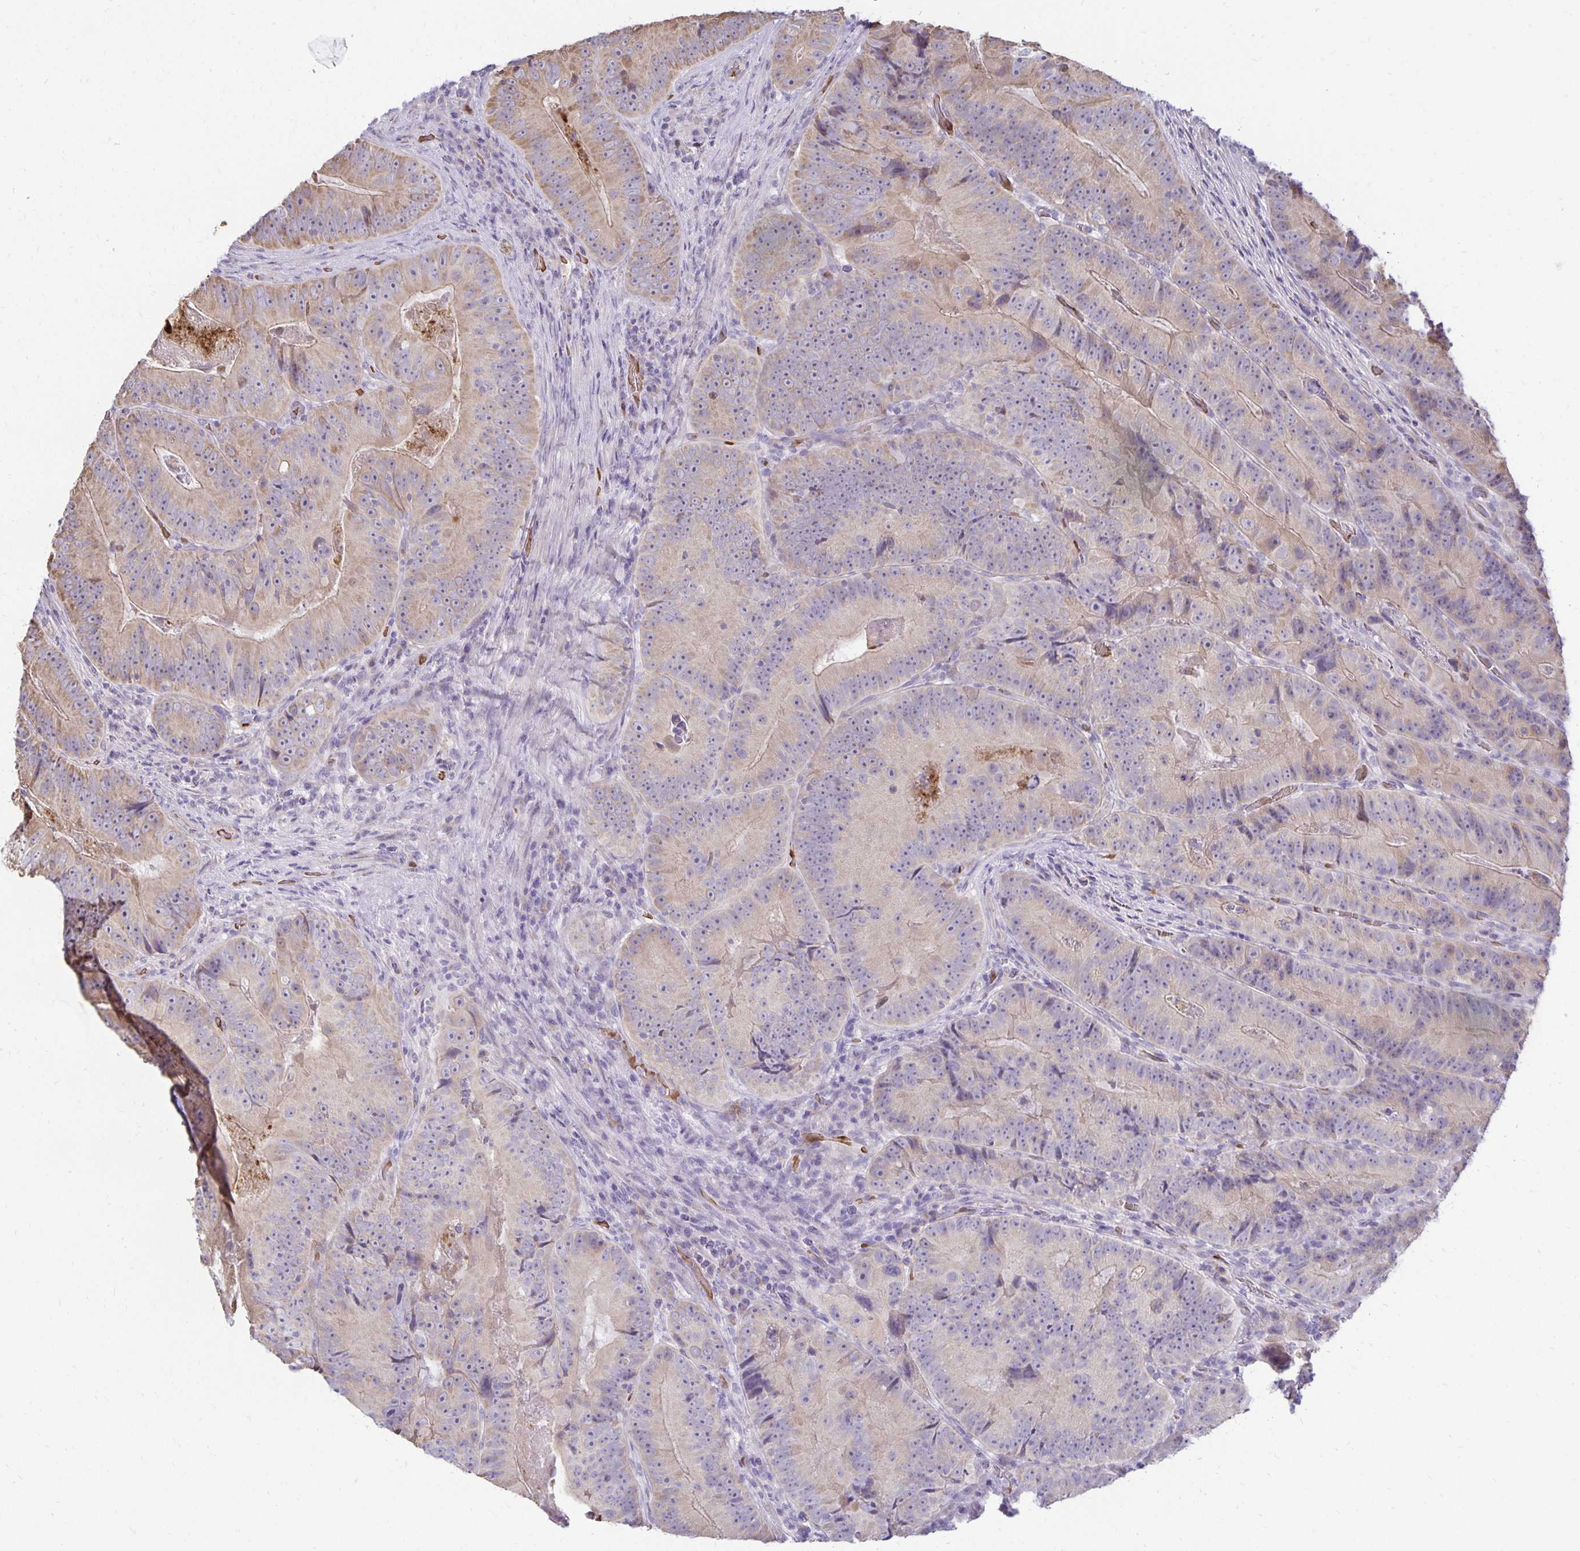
{"staining": {"intensity": "weak", "quantity": "25%-75%", "location": "cytoplasmic/membranous"}, "tissue": "colorectal cancer", "cell_type": "Tumor cells", "image_type": "cancer", "snomed": [{"axis": "morphology", "description": "Adenocarcinoma, NOS"}, {"axis": "topography", "description": "Colon"}], "caption": "IHC (DAB) staining of adenocarcinoma (colorectal) reveals weak cytoplasmic/membranous protein positivity in about 25%-75% of tumor cells.", "gene": "FN3K", "patient": {"sex": "female", "age": 86}}